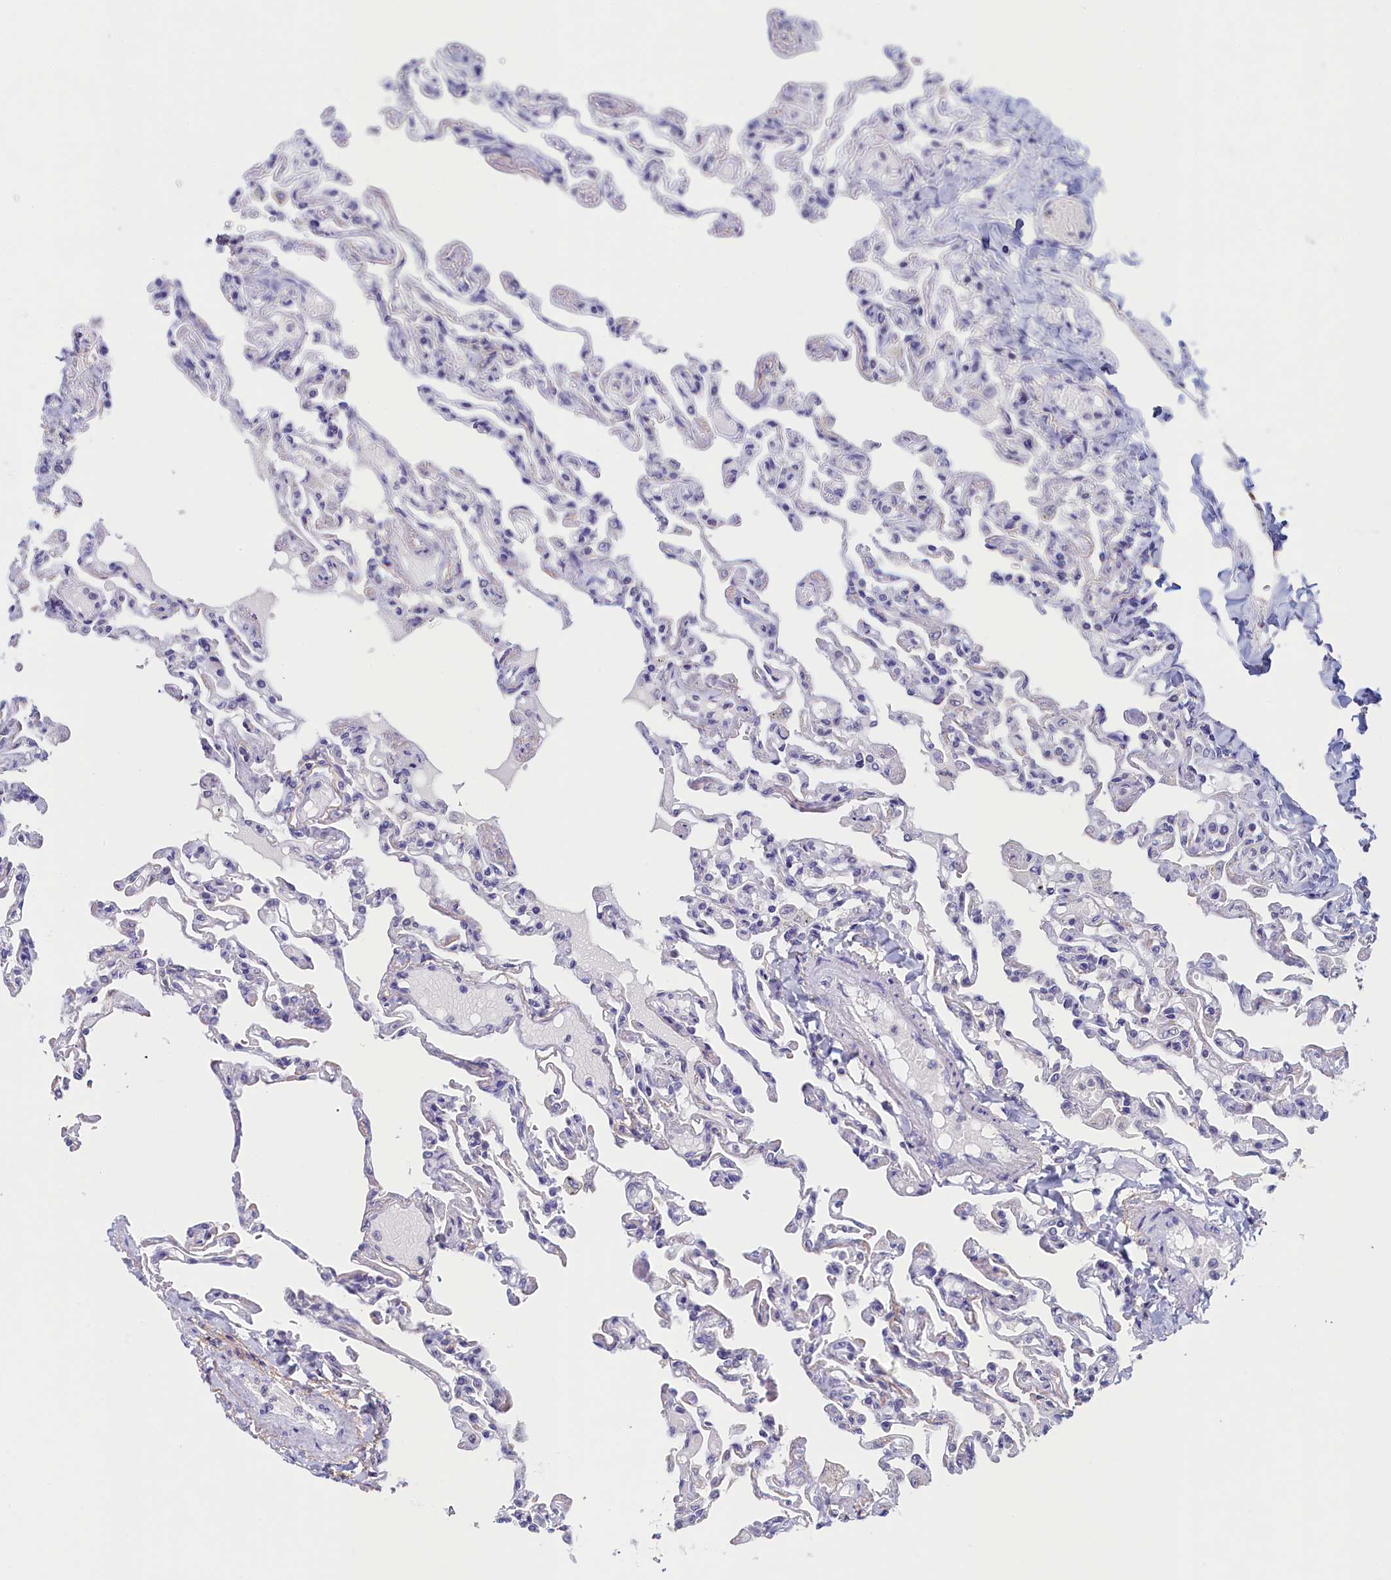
{"staining": {"intensity": "strong", "quantity": "25%-75%", "location": "nuclear"}, "tissue": "lung", "cell_type": "Alveolar cells", "image_type": "normal", "snomed": [{"axis": "morphology", "description": "Normal tissue, NOS"}, {"axis": "topography", "description": "Lung"}], "caption": "Strong nuclear protein positivity is identified in about 25%-75% of alveolar cells in lung. The staining is performed using DAB brown chromogen to label protein expression. The nuclei are counter-stained blue using hematoxylin.", "gene": "MOSPD3", "patient": {"sex": "male", "age": 21}}